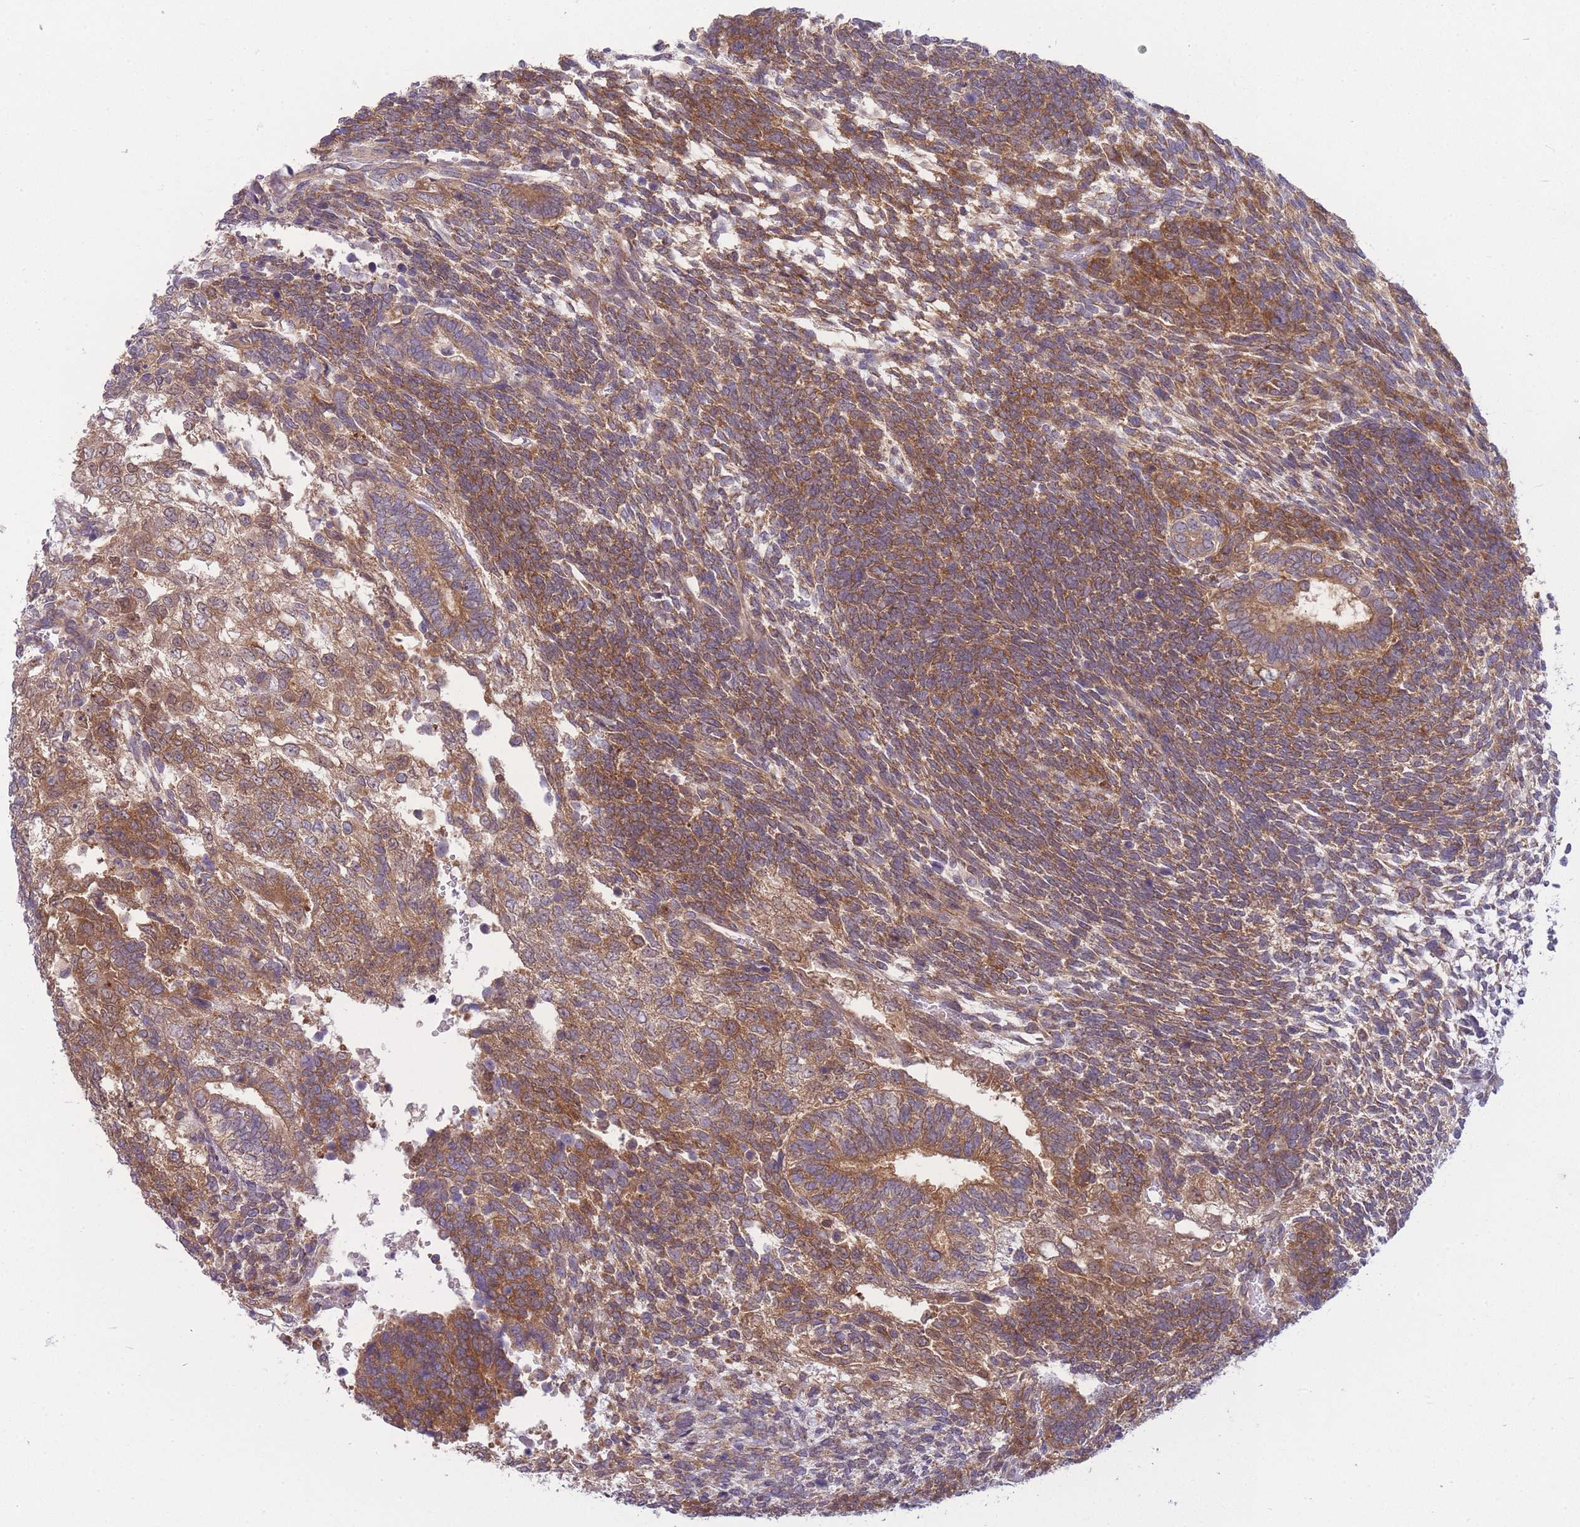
{"staining": {"intensity": "moderate", "quantity": ">75%", "location": "cytoplasmic/membranous"}, "tissue": "testis cancer", "cell_type": "Tumor cells", "image_type": "cancer", "snomed": [{"axis": "morphology", "description": "Carcinoma, Embryonal, NOS"}, {"axis": "topography", "description": "Testis"}], "caption": "This photomicrograph exhibits immunohistochemistry staining of testis cancer, with medium moderate cytoplasmic/membranous positivity in approximately >75% of tumor cells.", "gene": "PFDN6", "patient": {"sex": "male", "age": 23}}